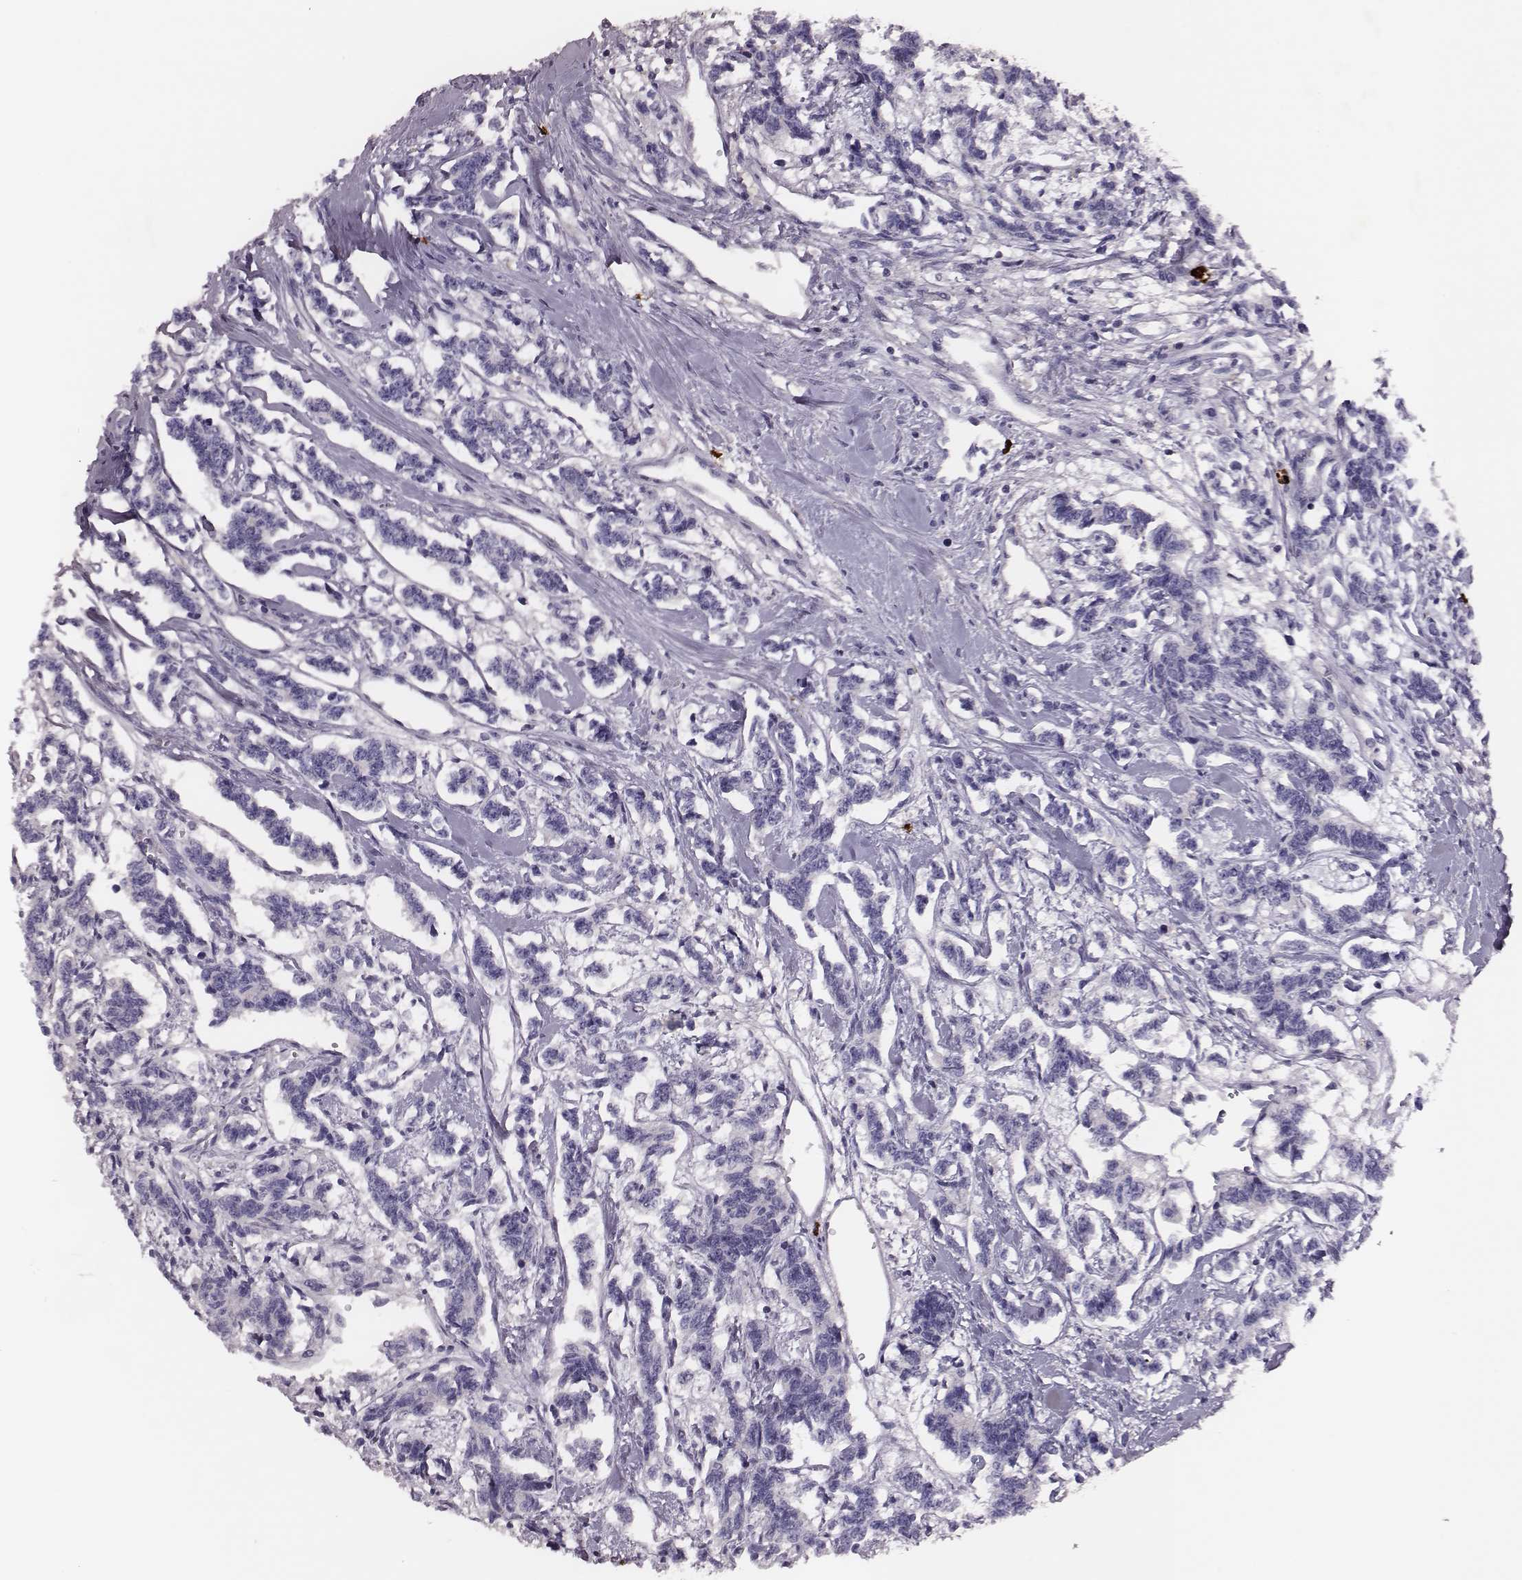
{"staining": {"intensity": "negative", "quantity": "none", "location": "none"}, "tissue": "carcinoid", "cell_type": "Tumor cells", "image_type": "cancer", "snomed": [{"axis": "morphology", "description": "Carcinoid, malignant, NOS"}, {"axis": "topography", "description": "Kidney"}], "caption": "A high-resolution micrograph shows IHC staining of malignant carcinoid, which exhibits no significant positivity in tumor cells.", "gene": "P2RY10", "patient": {"sex": "female", "age": 41}}